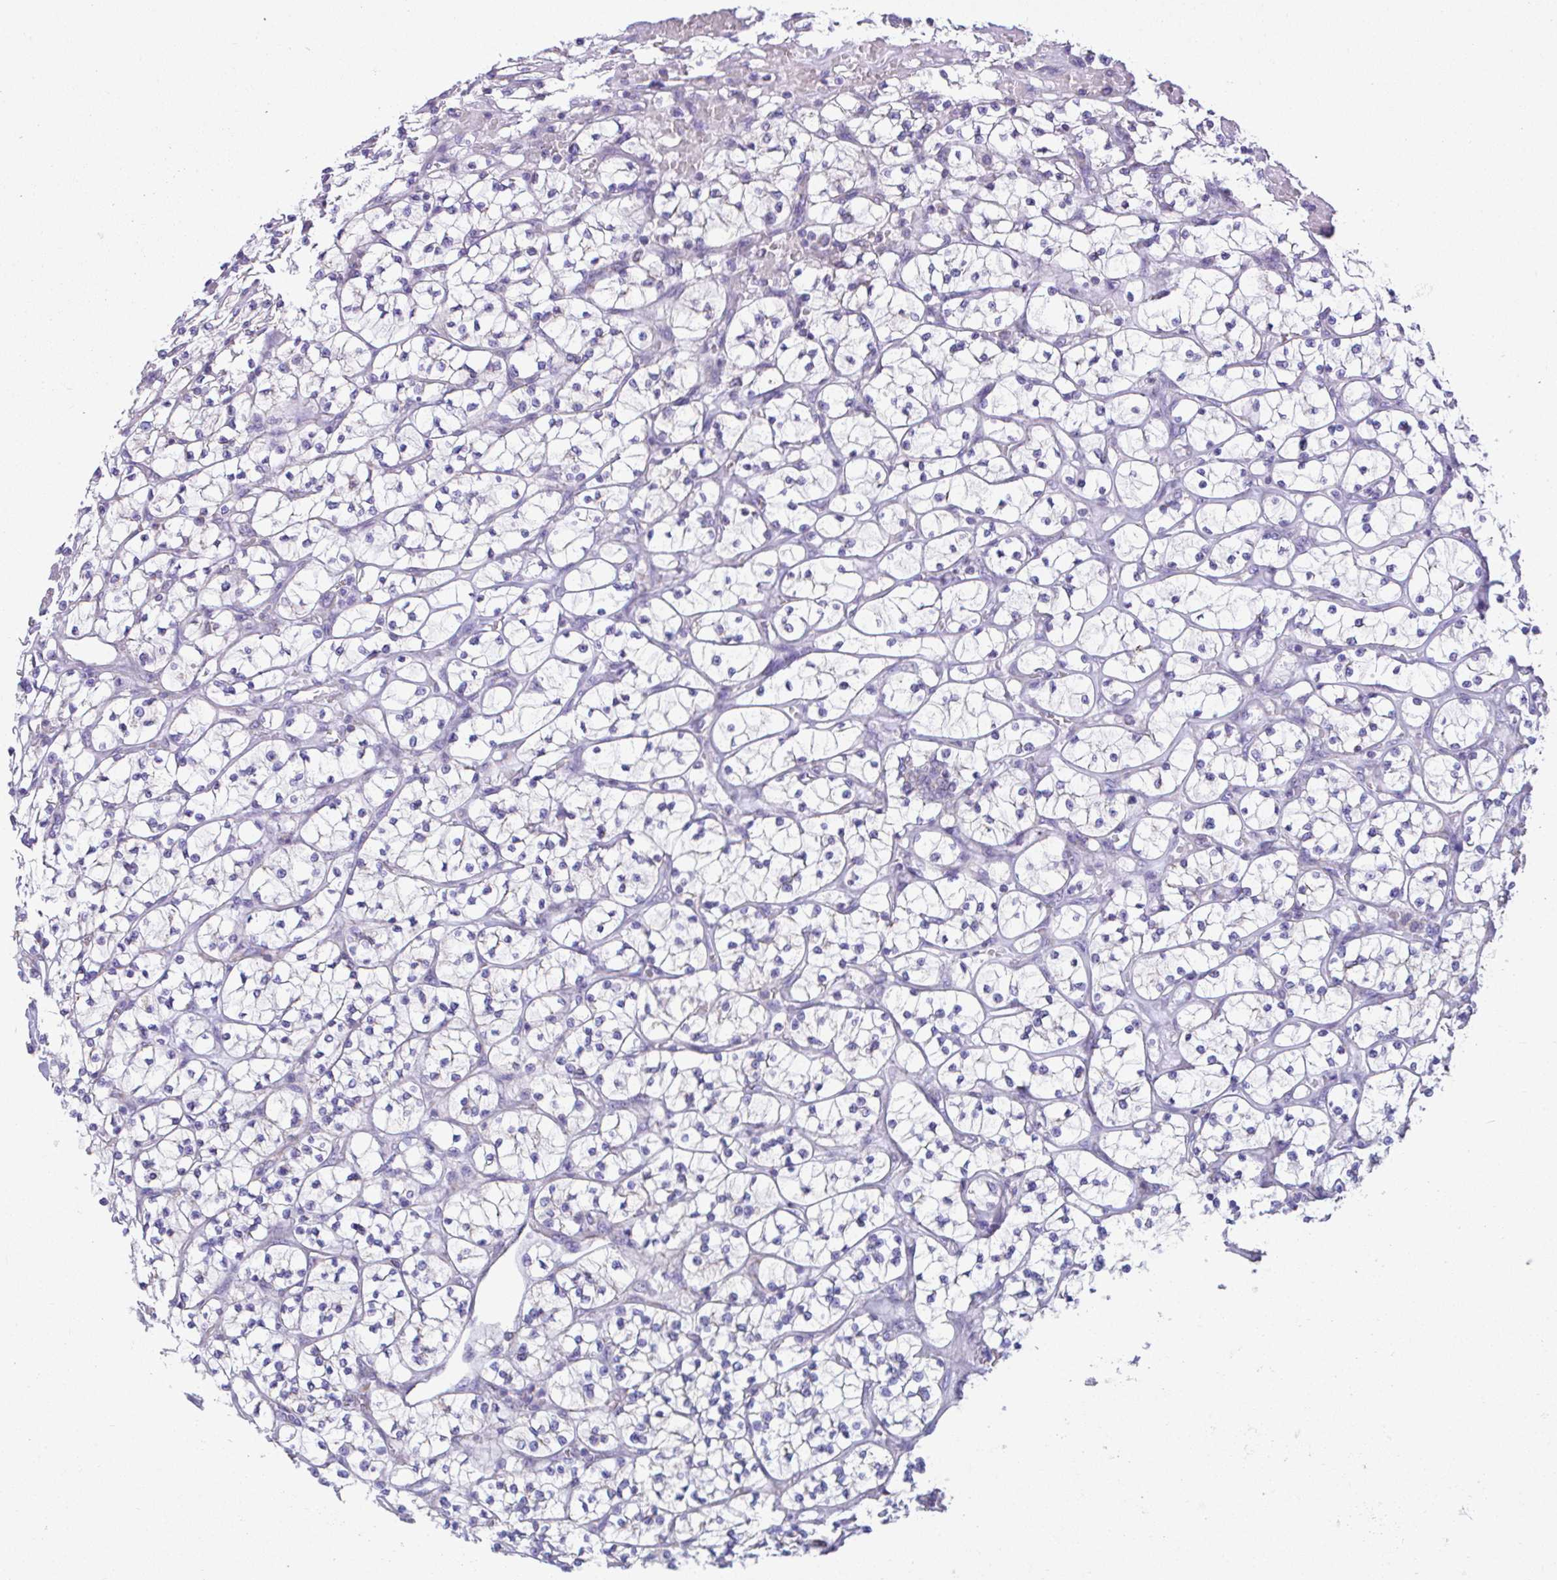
{"staining": {"intensity": "negative", "quantity": "none", "location": "none"}, "tissue": "renal cancer", "cell_type": "Tumor cells", "image_type": "cancer", "snomed": [{"axis": "morphology", "description": "Adenocarcinoma, NOS"}, {"axis": "topography", "description": "Kidney"}], "caption": "Immunohistochemistry (IHC) micrograph of neoplastic tissue: adenocarcinoma (renal) stained with DAB (3,3'-diaminobenzidine) exhibits no significant protein positivity in tumor cells.", "gene": "NLRP8", "patient": {"sex": "female", "age": 64}}